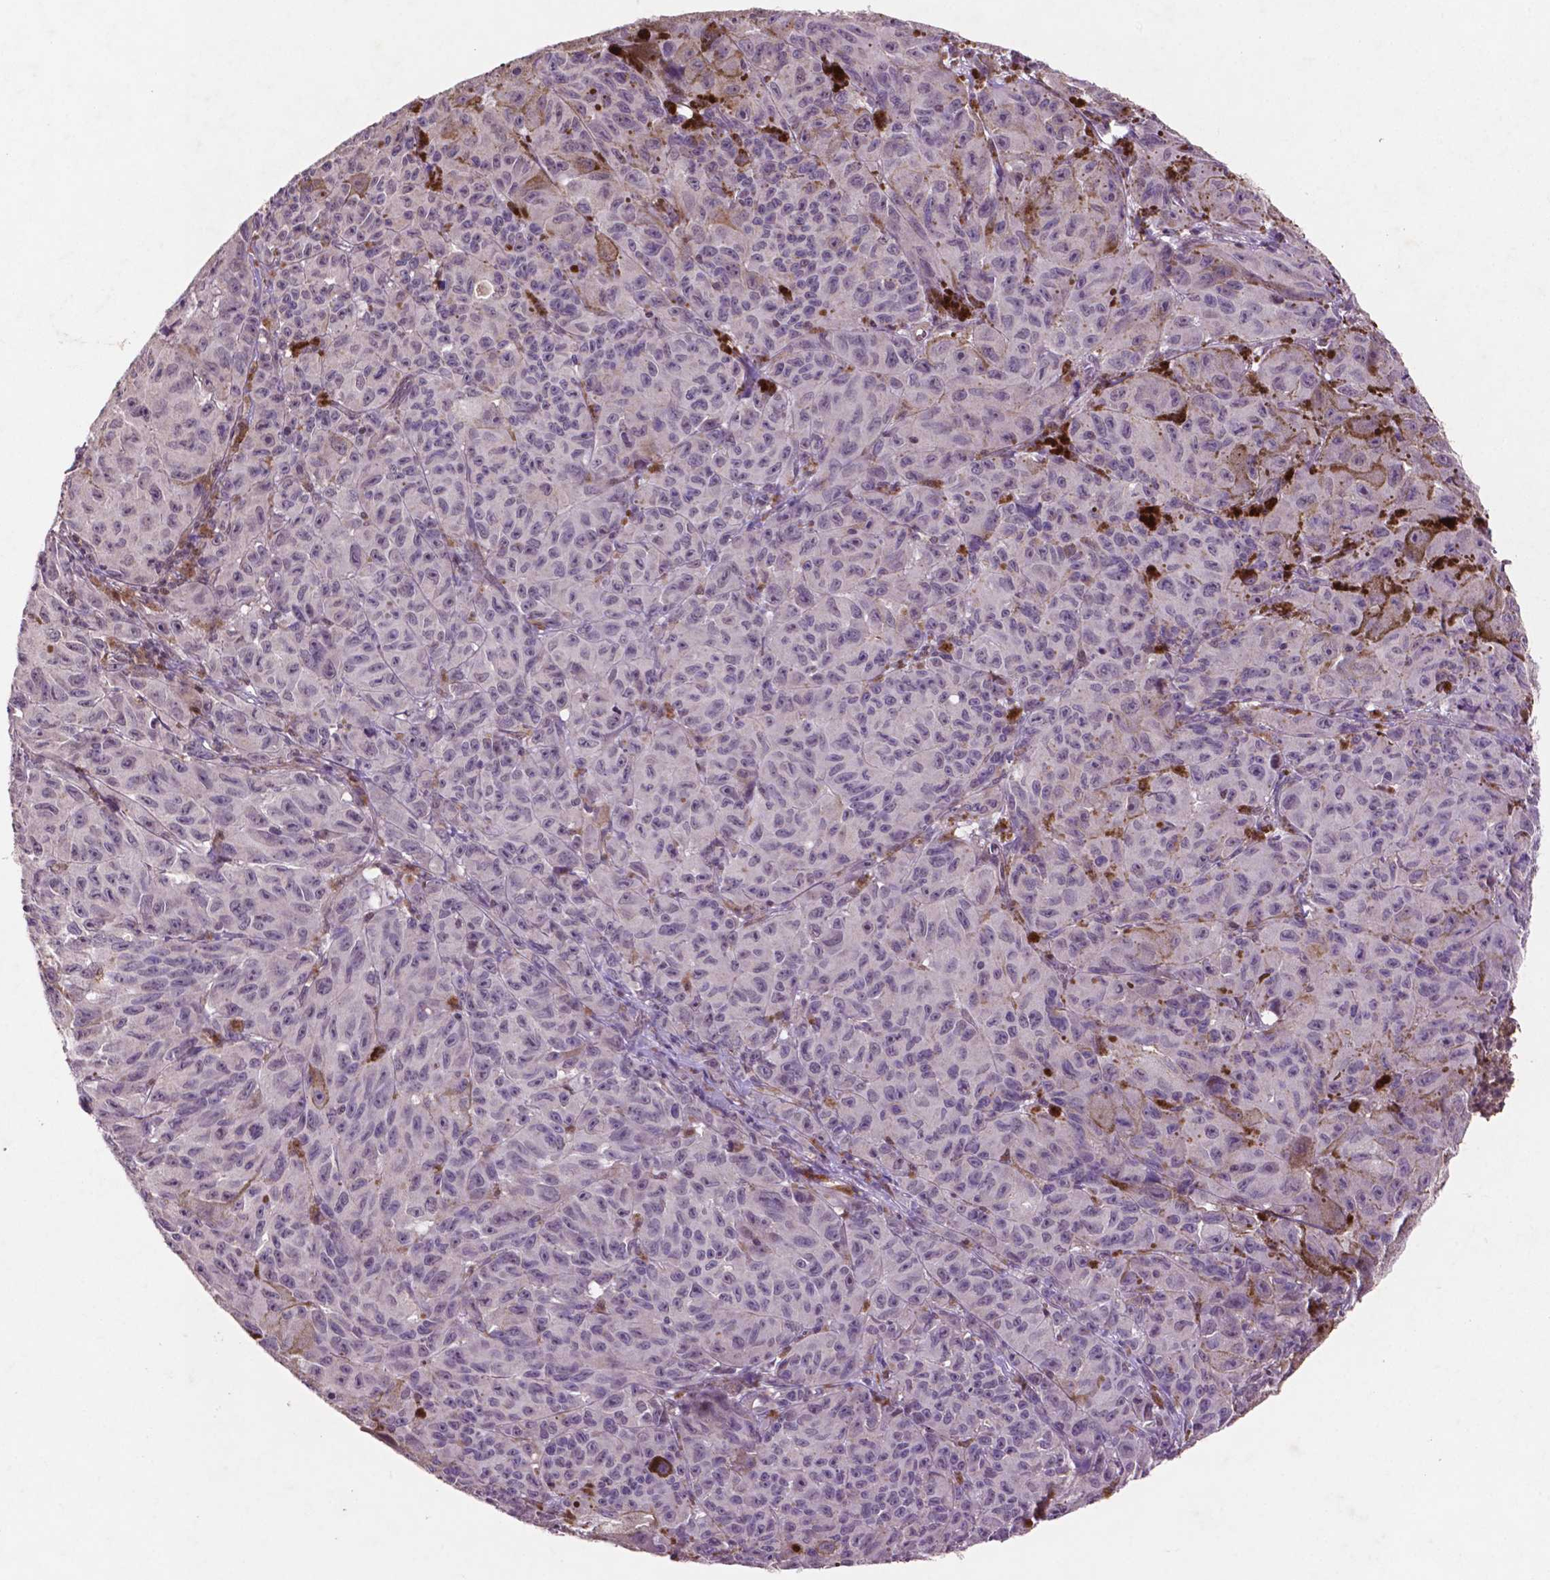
{"staining": {"intensity": "negative", "quantity": "none", "location": "none"}, "tissue": "melanoma", "cell_type": "Tumor cells", "image_type": "cancer", "snomed": [{"axis": "morphology", "description": "Malignant melanoma, NOS"}, {"axis": "topography", "description": "Vulva, labia, clitoris and Bartholin´s gland, NO"}], "caption": "Immunohistochemistry of malignant melanoma demonstrates no expression in tumor cells. Brightfield microscopy of immunohistochemistry stained with DAB (brown) and hematoxylin (blue), captured at high magnification.", "gene": "GLRX", "patient": {"sex": "female", "age": 75}}